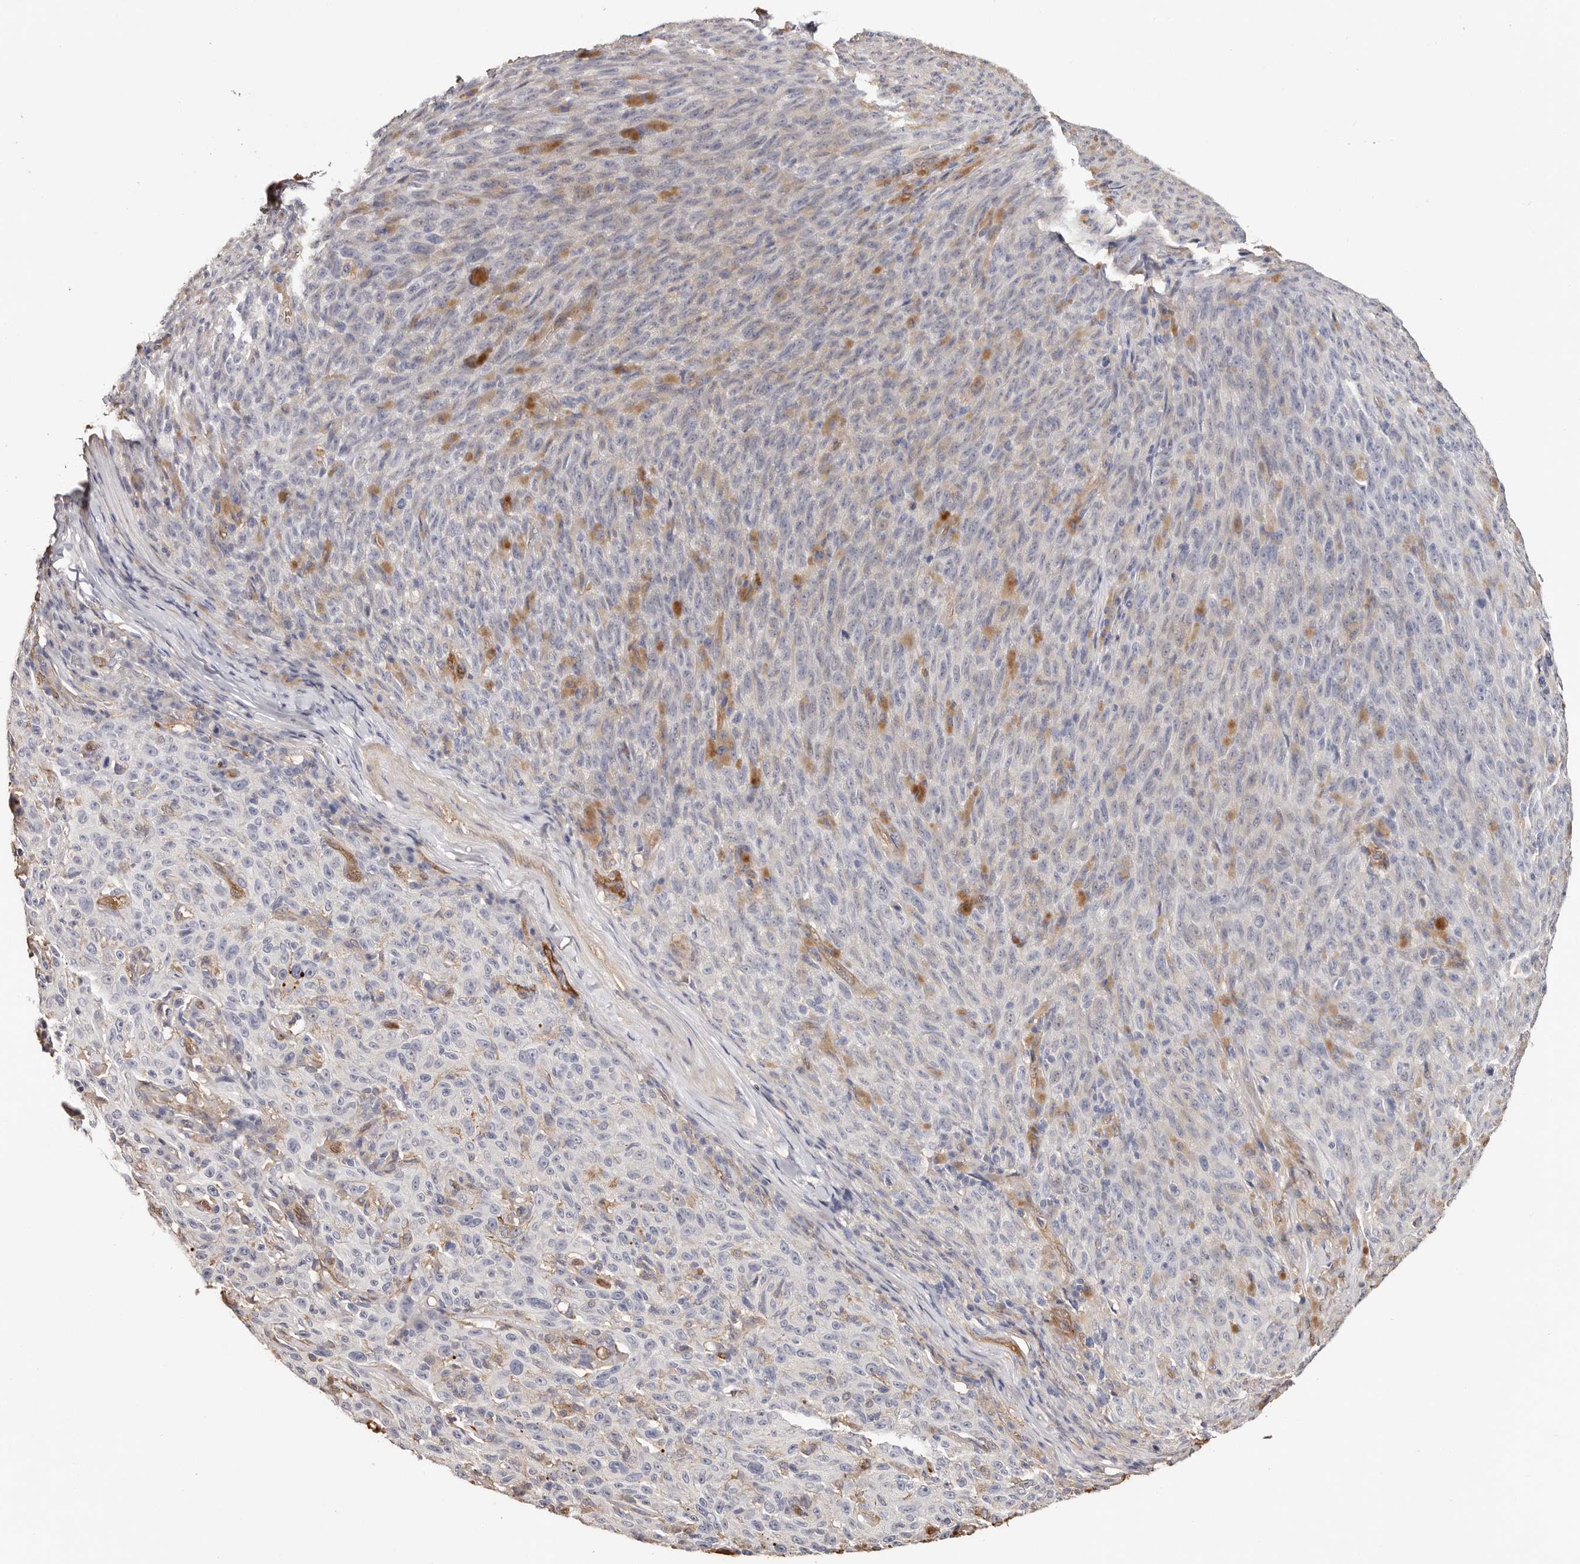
{"staining": {"intensity": "negative", "quantity": "none", "location": "none"}, "tissue": "melanoma", "cell_type": "Tumor cells", "image_type": "cancer", "snomed": [{"axis": "morphology", "description": "Malignant melanoma, NOS"}, {"axis": "topography", "description": "Skin"}], "caption": "Immunohistochemistry (IHC) photomicrograph of human malignant melanoma stained for a protein (brown), which exhibits no expression in tumor cells. Nuclei are stained in blue.", "gene": "TGM2", "patient": {"sex": "female", "age": 82}}